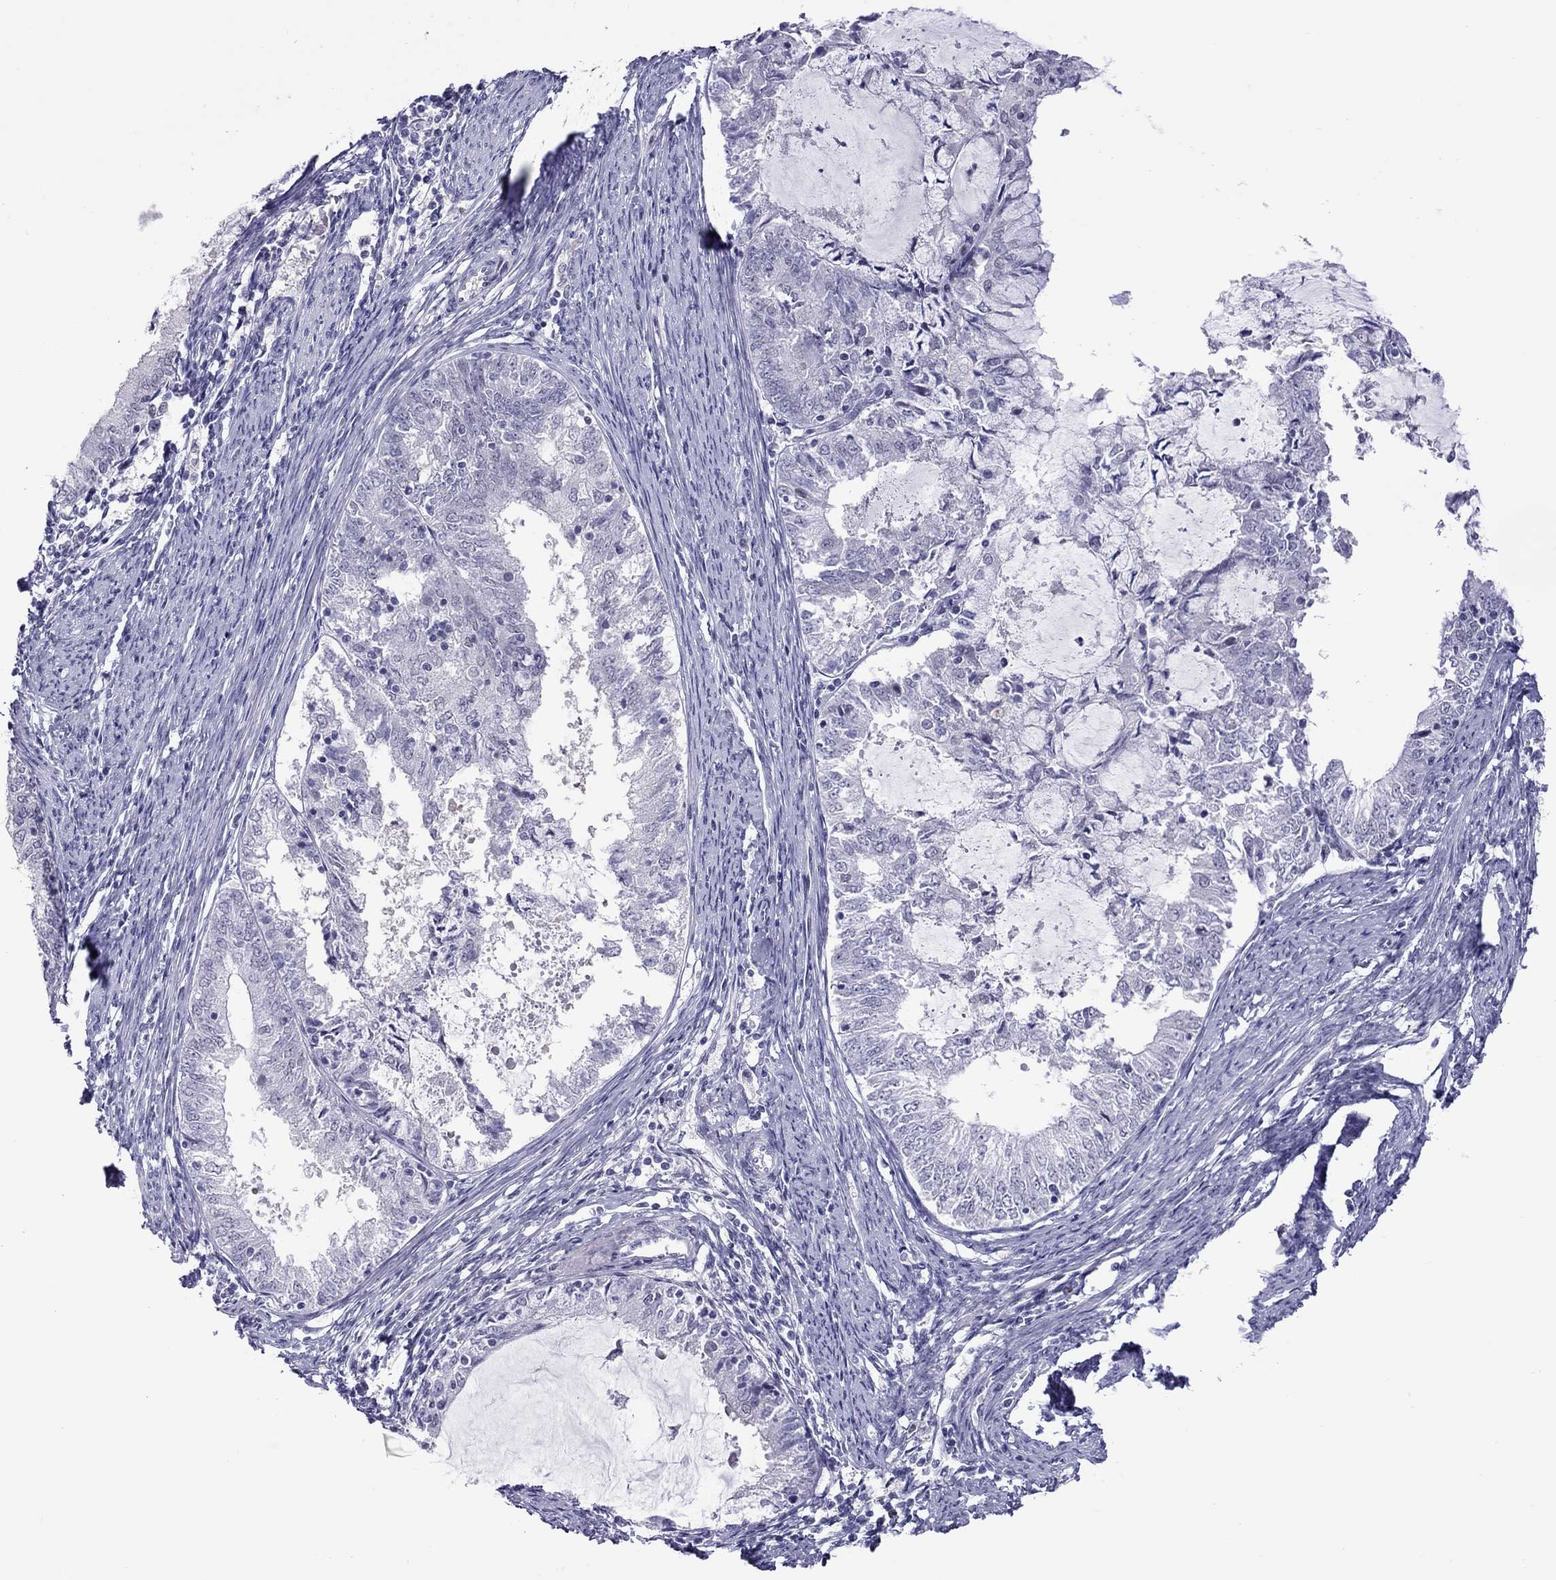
{"staining": {"intensity": "negative", "quantity": "none", "location": "none"}, "tissue": "endometrial cancer", "cell_type": "Tumor cells", "image_type": "cancer", "snomed": [{"axis": "morphology", "description": "Adenocarcinoma, NOS"}, {"axis": "topography", "description": "Endometrium"}], "caption": "Human endometrial cancer stained for a protein using IHC exhibits no staining in tumor cells.", "gene": "CHRNB3", "patient": {"sex": "female", "age": 57}}